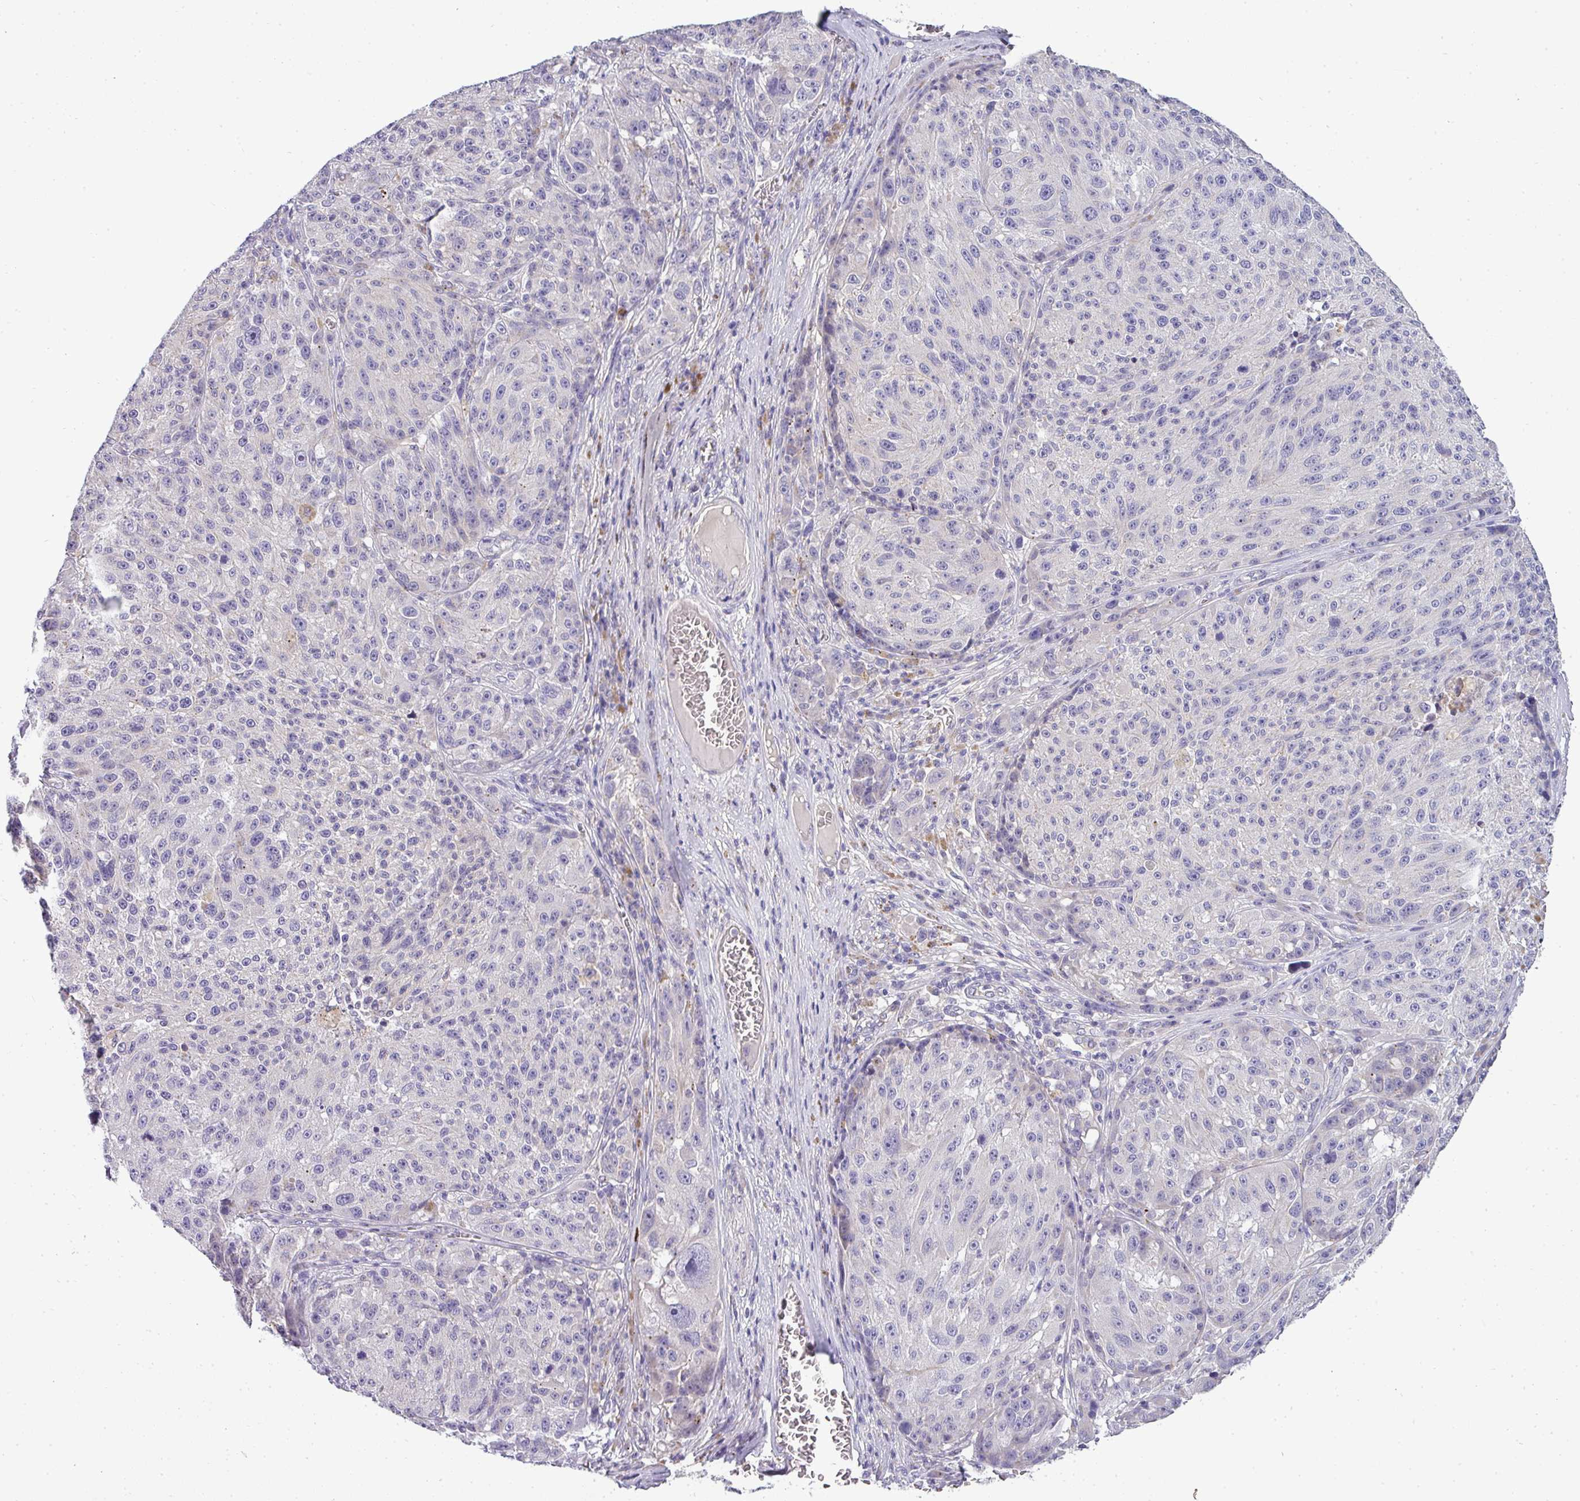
{"staining": {"intensity": "negative", "quantity": "none", "location": "none"}, "tissue": "melanoma", "cell_type": "Tumor cells", "image_type": "cancer", "snomed": [{"axis": "morphology", "description": "Malignant melanoma, NOS"}, {"axis": "topography", "description": "Skin"}], "caption": "DAB immunohistochemical staining of melanoma shows no significant staining in tumor cells.", "gene": "ASXL3", "patient": {"sex": "male", "age": 53}}